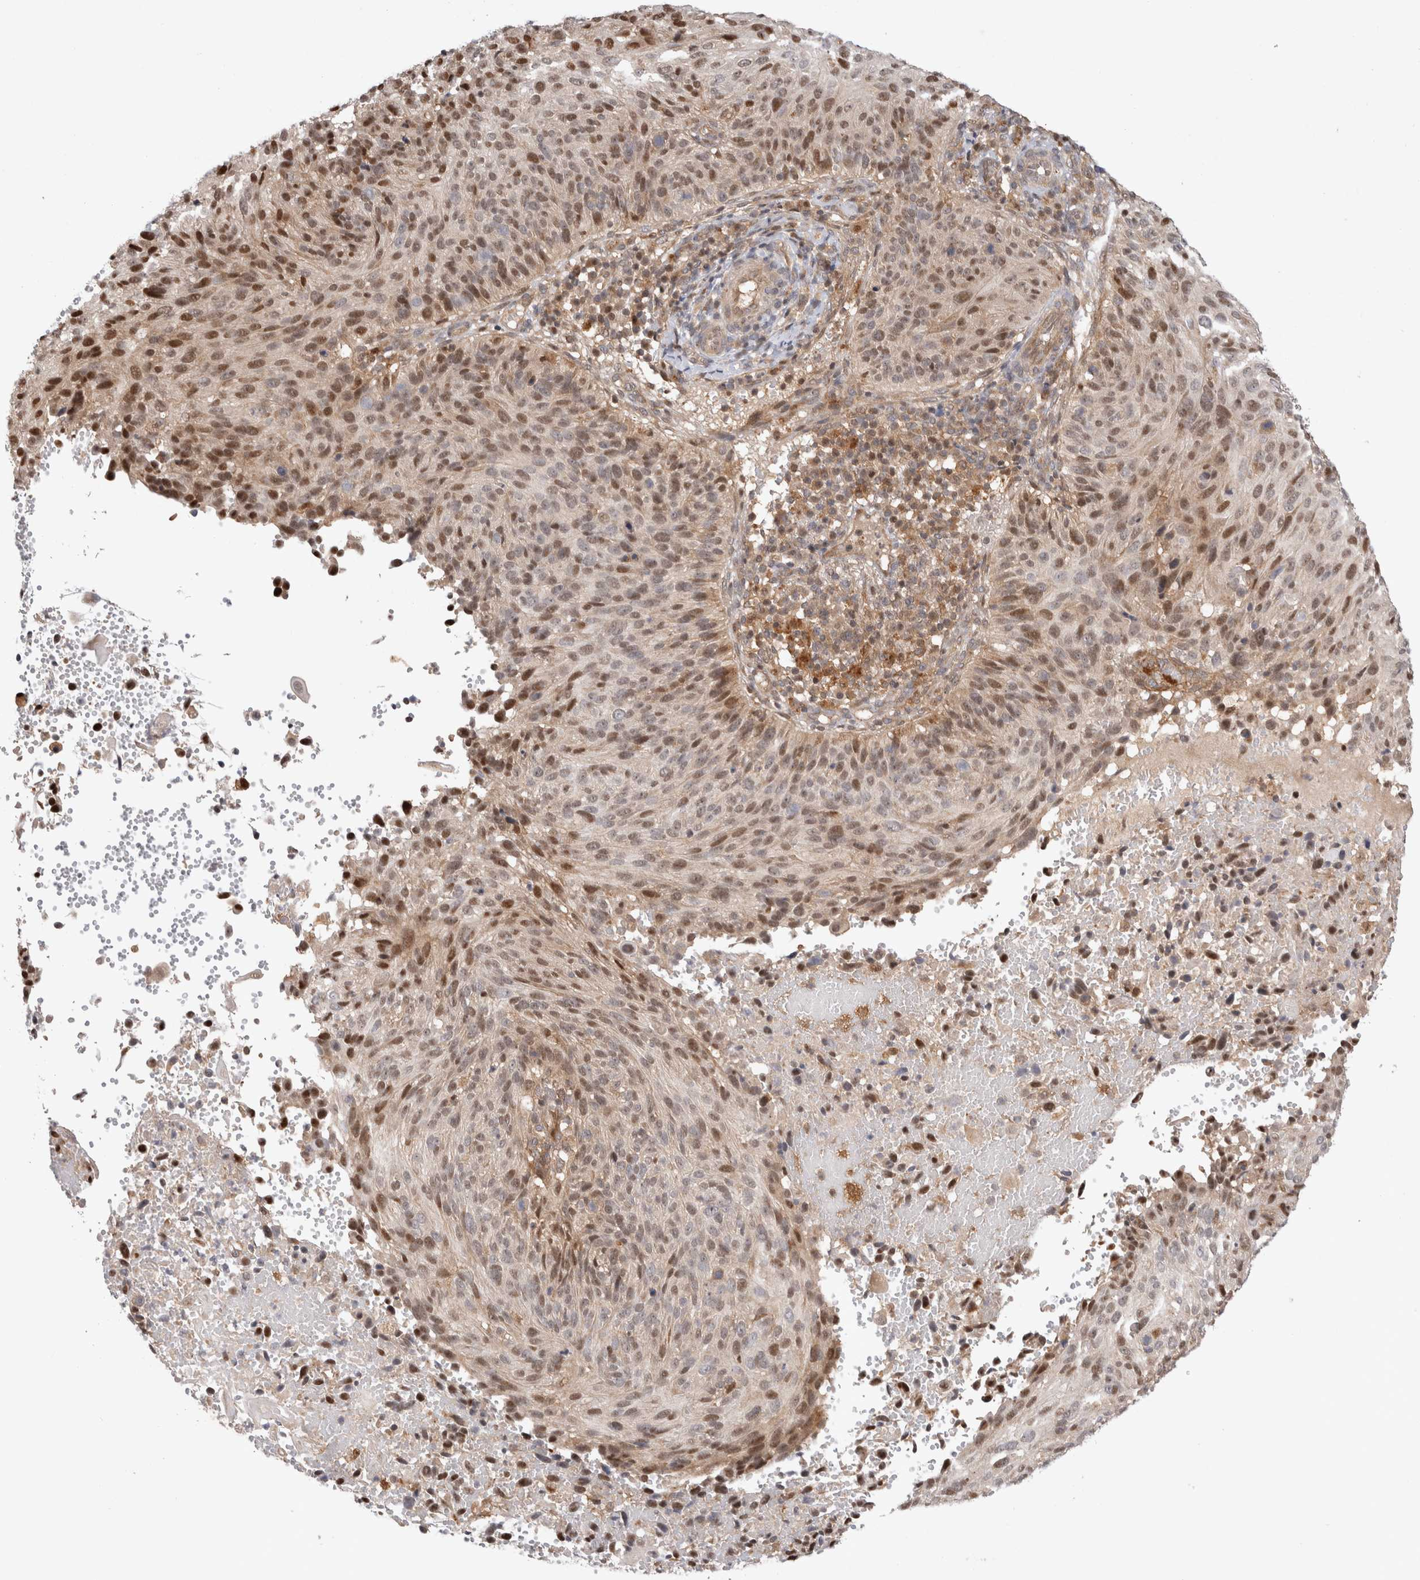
{"staining": {"intensity": "moderate", "quantity": "25%-75%", "location": "nuclear"}, "tissue": "cervical cancer", "cell_type": "Tumor cells", "image_type": "cancer", "snomed": [{"axis": "morphology", "description": "Squamous cell carcinoma, NOS"}, {"axis": "topography", "description": "Cervix"}], "caption": "A high-resolution photomicrograph shows IHC staining of cervical squamous cell carcinoma, which reveals moderate nuclear expression in approximately 25%-75% of tumor cells.", "gene": "HTT", "patient": {"sex": "female", "age": 74}}